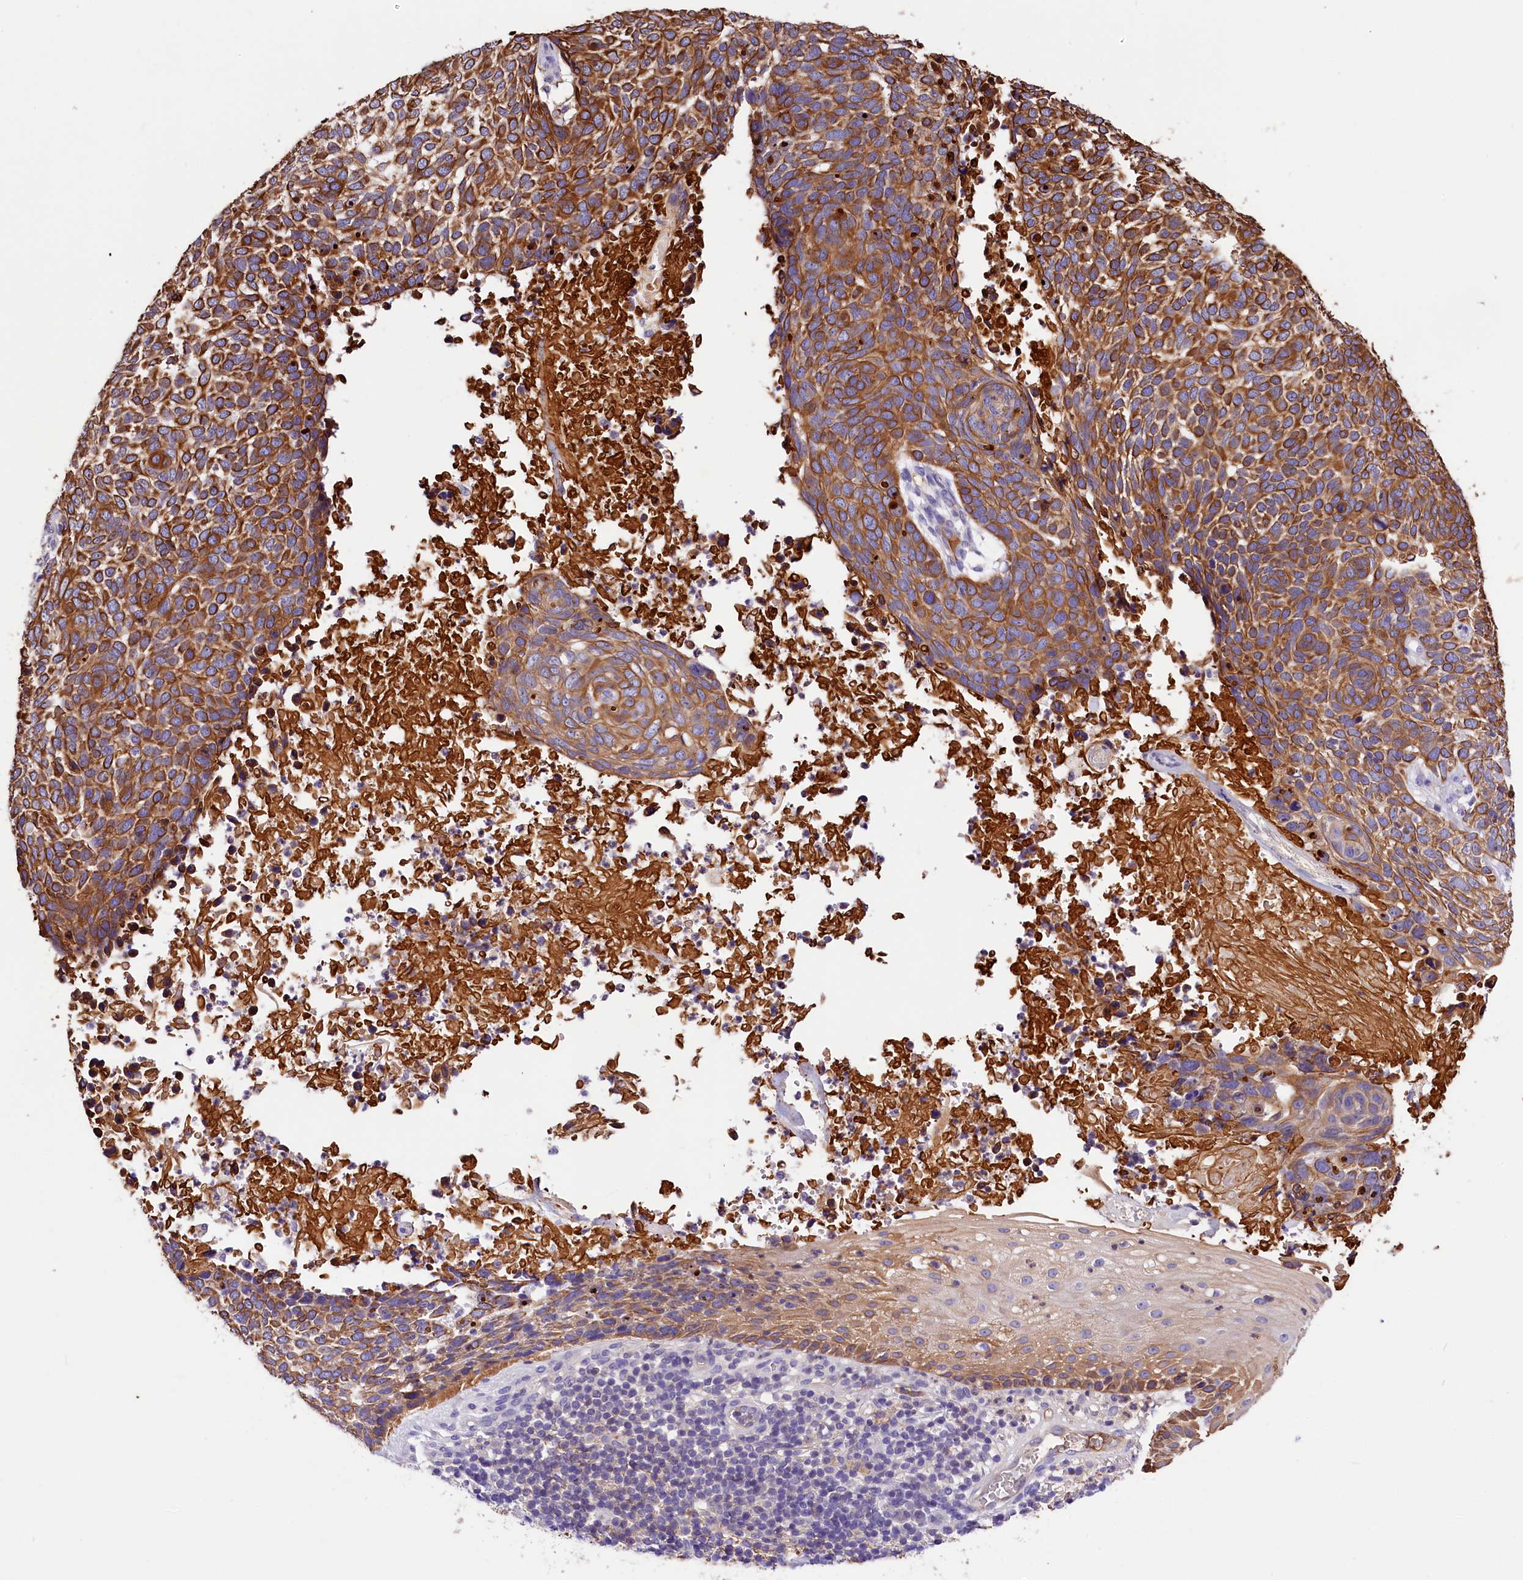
{"staining": {"intensity": "strong", "quantity": ">75%", "location": "cytoplasmic/membranous"}, "tissue": "skin cancer", "cell_type": "Tumor cells", "image_type": "cancer", "snomed": [{"axis": "morphology", "description": "Basal cell carcinoma"}, {"axis": "topography", "description": "Skin"}], "caption": "Protein staining by immunohistochemistry (IHC) displays strong cytoplasmic/membranous positivity in approximately >75% of tumor cells in skin cancer. (IHC, brightfield microscopy, high magnification).", "gene": "ARMC6", "patient": {"sex": "female", "age": 64}}